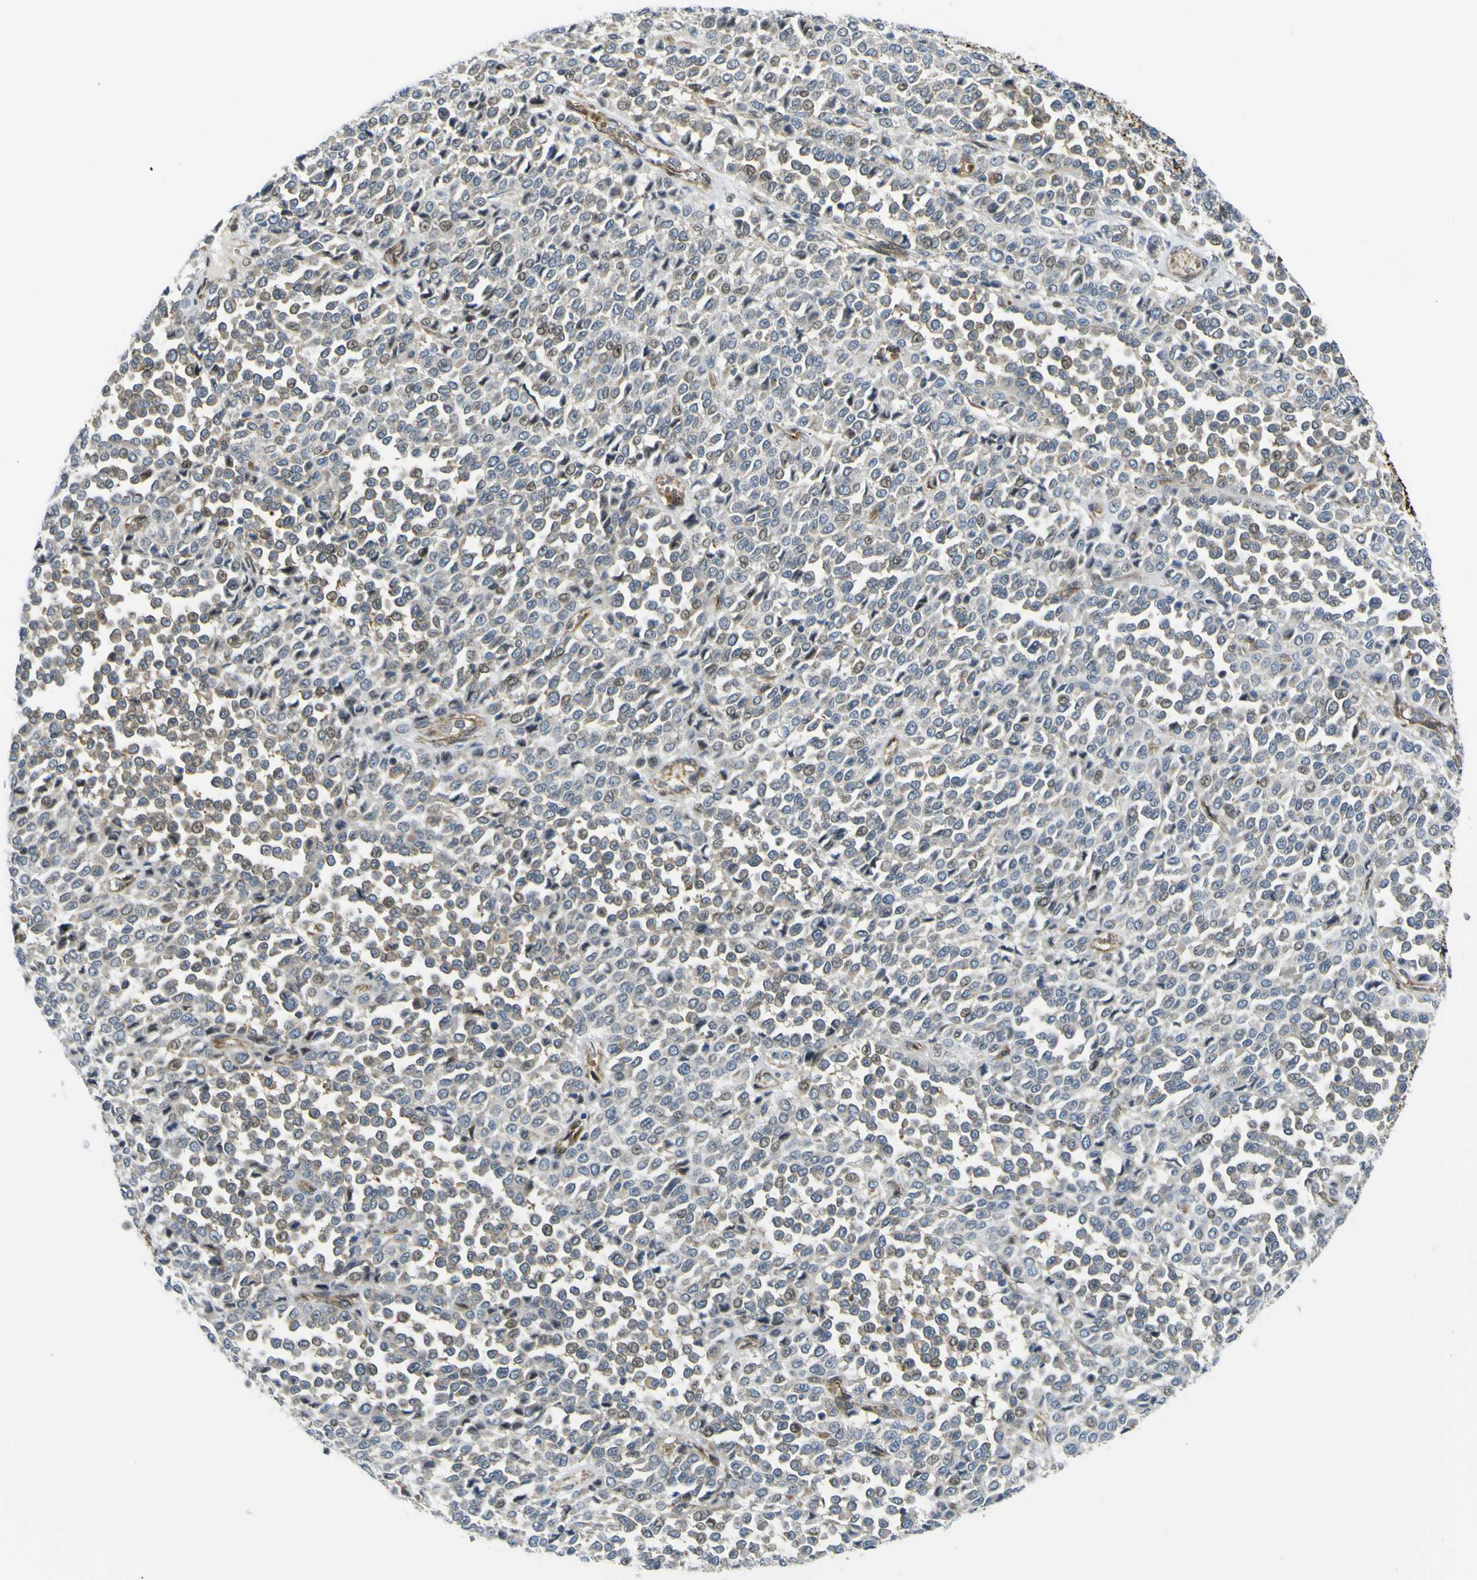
{"staining": {"intensity": "weak", "quantity": "25%-75%", "location": "cytoplasmic/membranous,nuclear"}, "tissue": "melanoma", "cell_type": "Tumor cells", "image_type": "cancer", "snomed": [{"axis": "morphology", "description": "Malignant melanoma, Metastatic site"}, {"axis": "topography", "description": "Pancreas"}], "caption": "There is low levels of weak cytoplasmic/membranous and nuclear staining in tumor cells of melanoma, as demonstrated by immunohistochemical staining (brown color).", "gene": "KDM7A", "patient": {"sex": "female", "age": 30}}